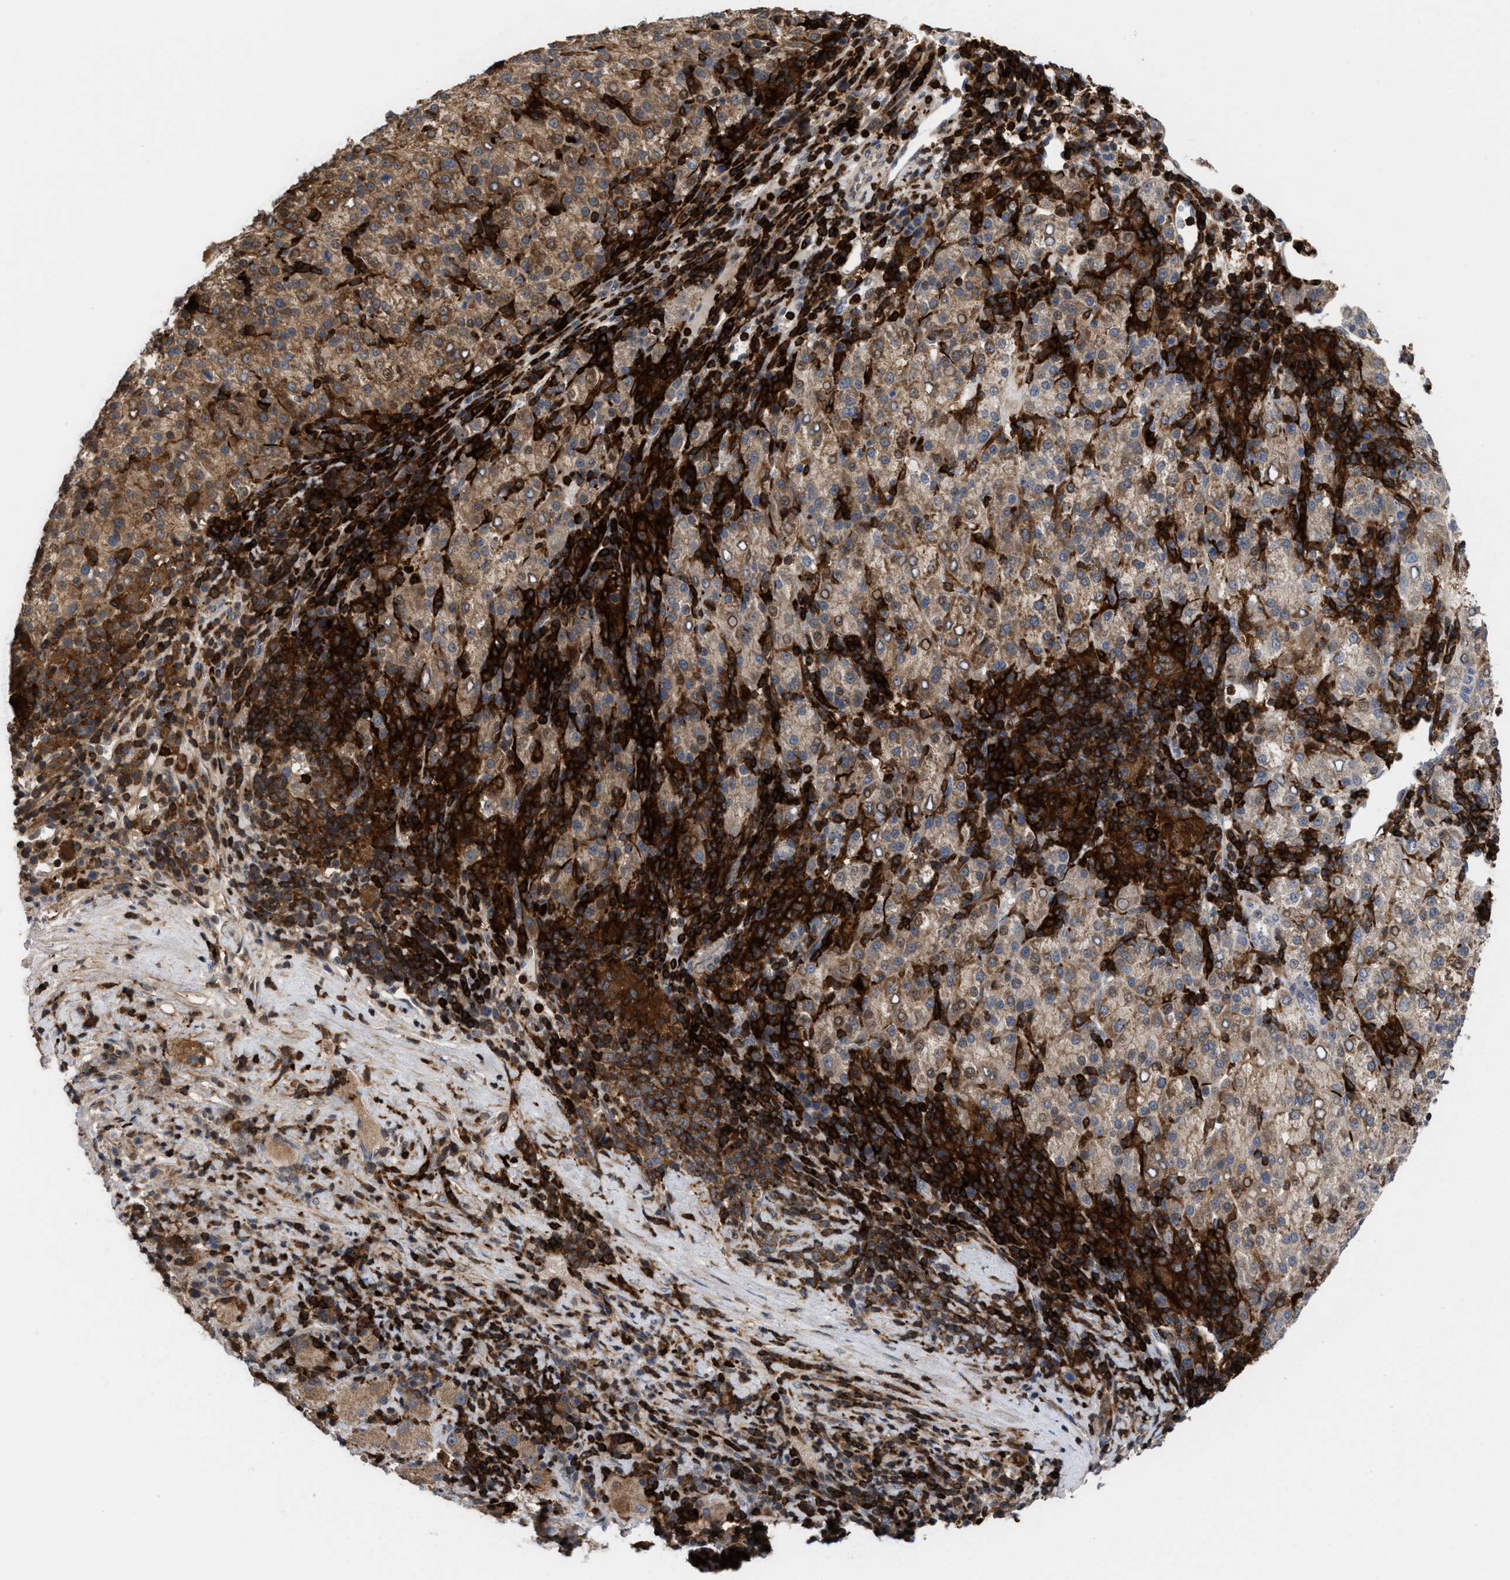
{"staining": {"intensity": "moderate", "quantity": "25%-75%", "location": "cytoplasmic/membranous"}, "tissue": "liver cancer", "cell_type": "Tumor cells", "image_type": "cancer", "snomed": [{"axis": "morphology", "description": "Carcinoma, Hepatocellular, NOS"}, {"axis": "topography", "description": "Liver"}], "caption": "Tumor cells reveal medium levels of moderate cytoplasmic/membranous positivity in approximately 25%-75% of cells in liver hepatocellular carcinoma. The protein of interest is stained brown, and the nuclei are stained in blue (DAB (3,3'-diaminobenzidine) IHC with brightfield microscopy, high magnification).", "gene": "PTPRE", "patient": {"sex": "female", "age": 58}}